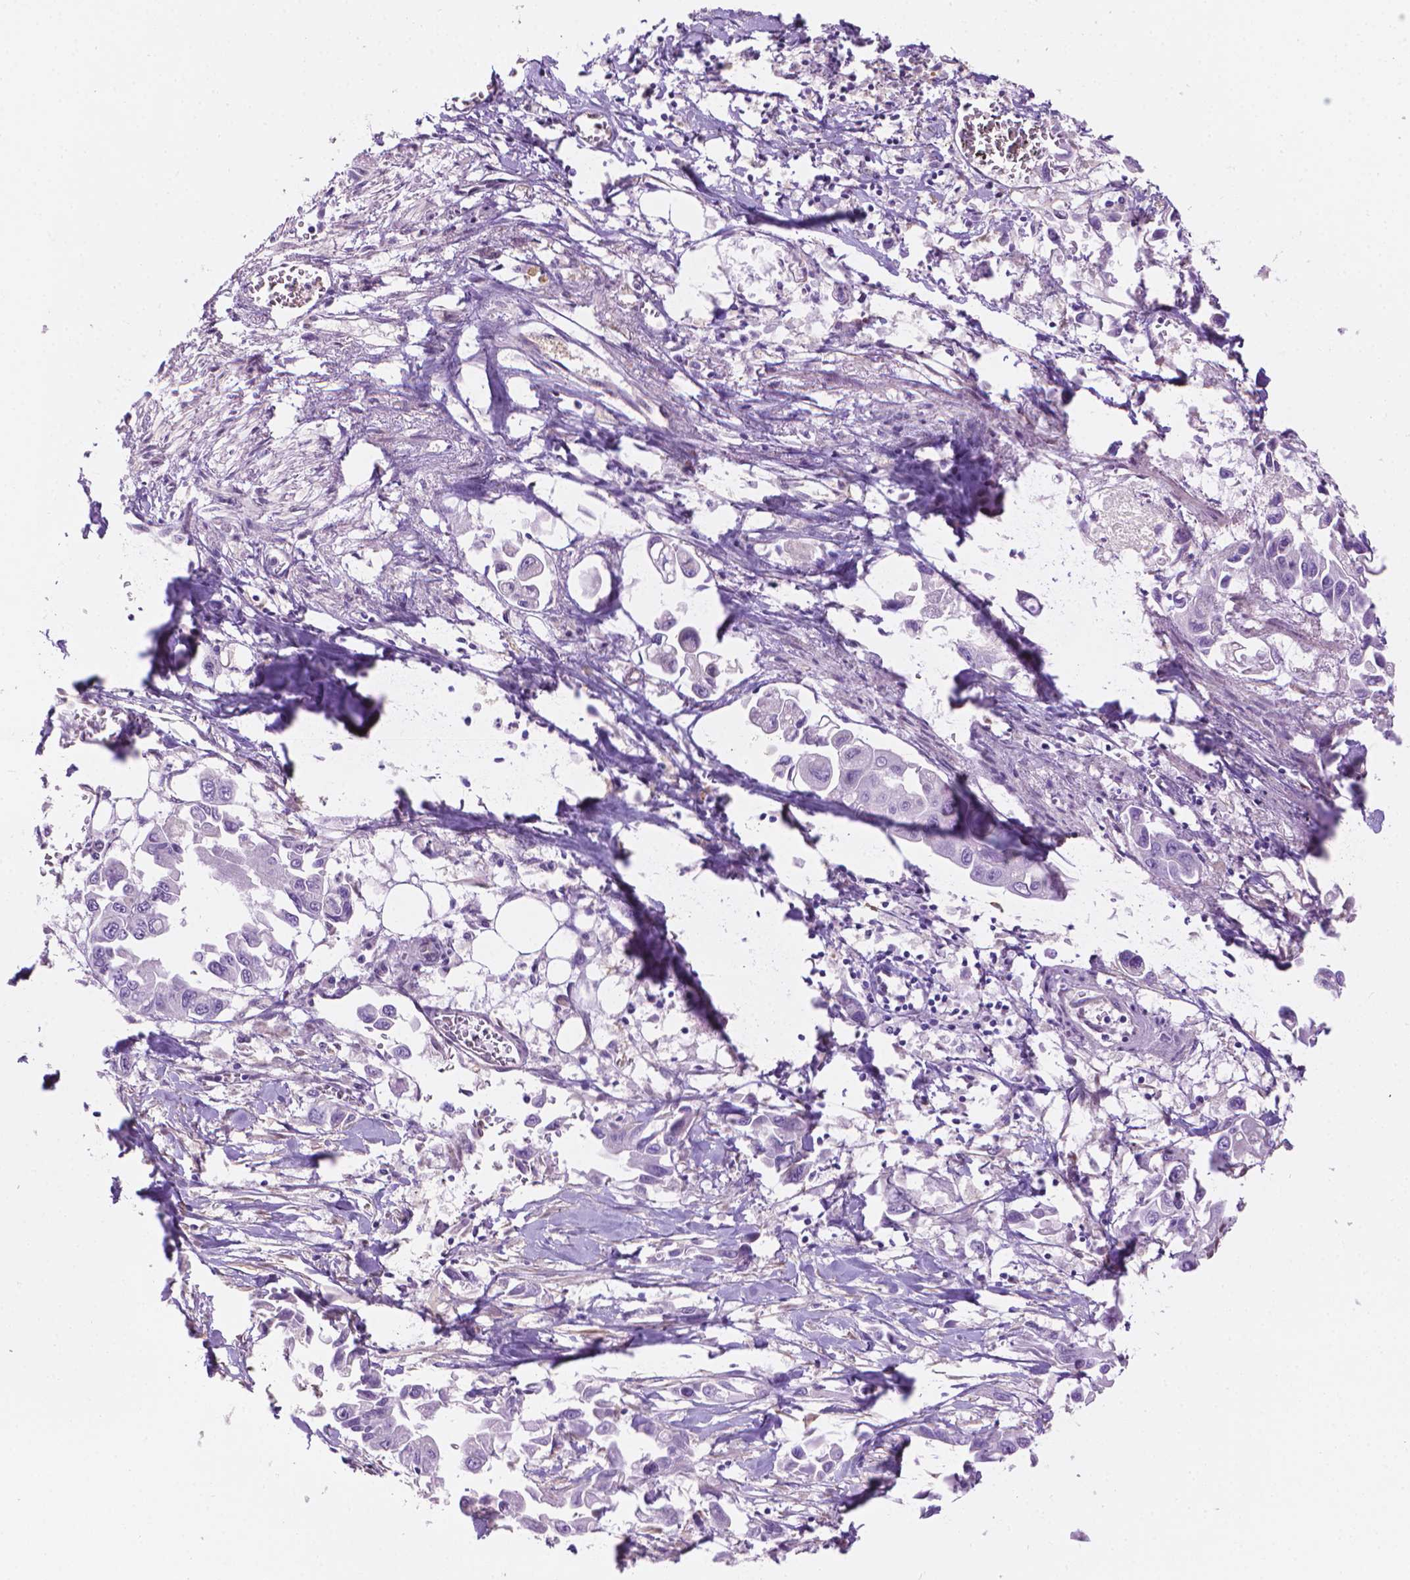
{"staining": {"intensity": "negative", "quantity": "none", "location": "none"}, "tissue": "pancreatic cancer", "cell_type": "Tumor cells", "image_type": "cancer", "snomed": [{"axis": "morphology", "description": "Adenocarcinoma, NOS"}, {"axis": "topography", "description": "Pancreas"}], "caption": "IHC of pancreatic cancer (adenocarcinoma) demonstrates no positivity in tumor cells.", "gene": "CLIC4", "patient": {"sex": "female", "age": 83}}